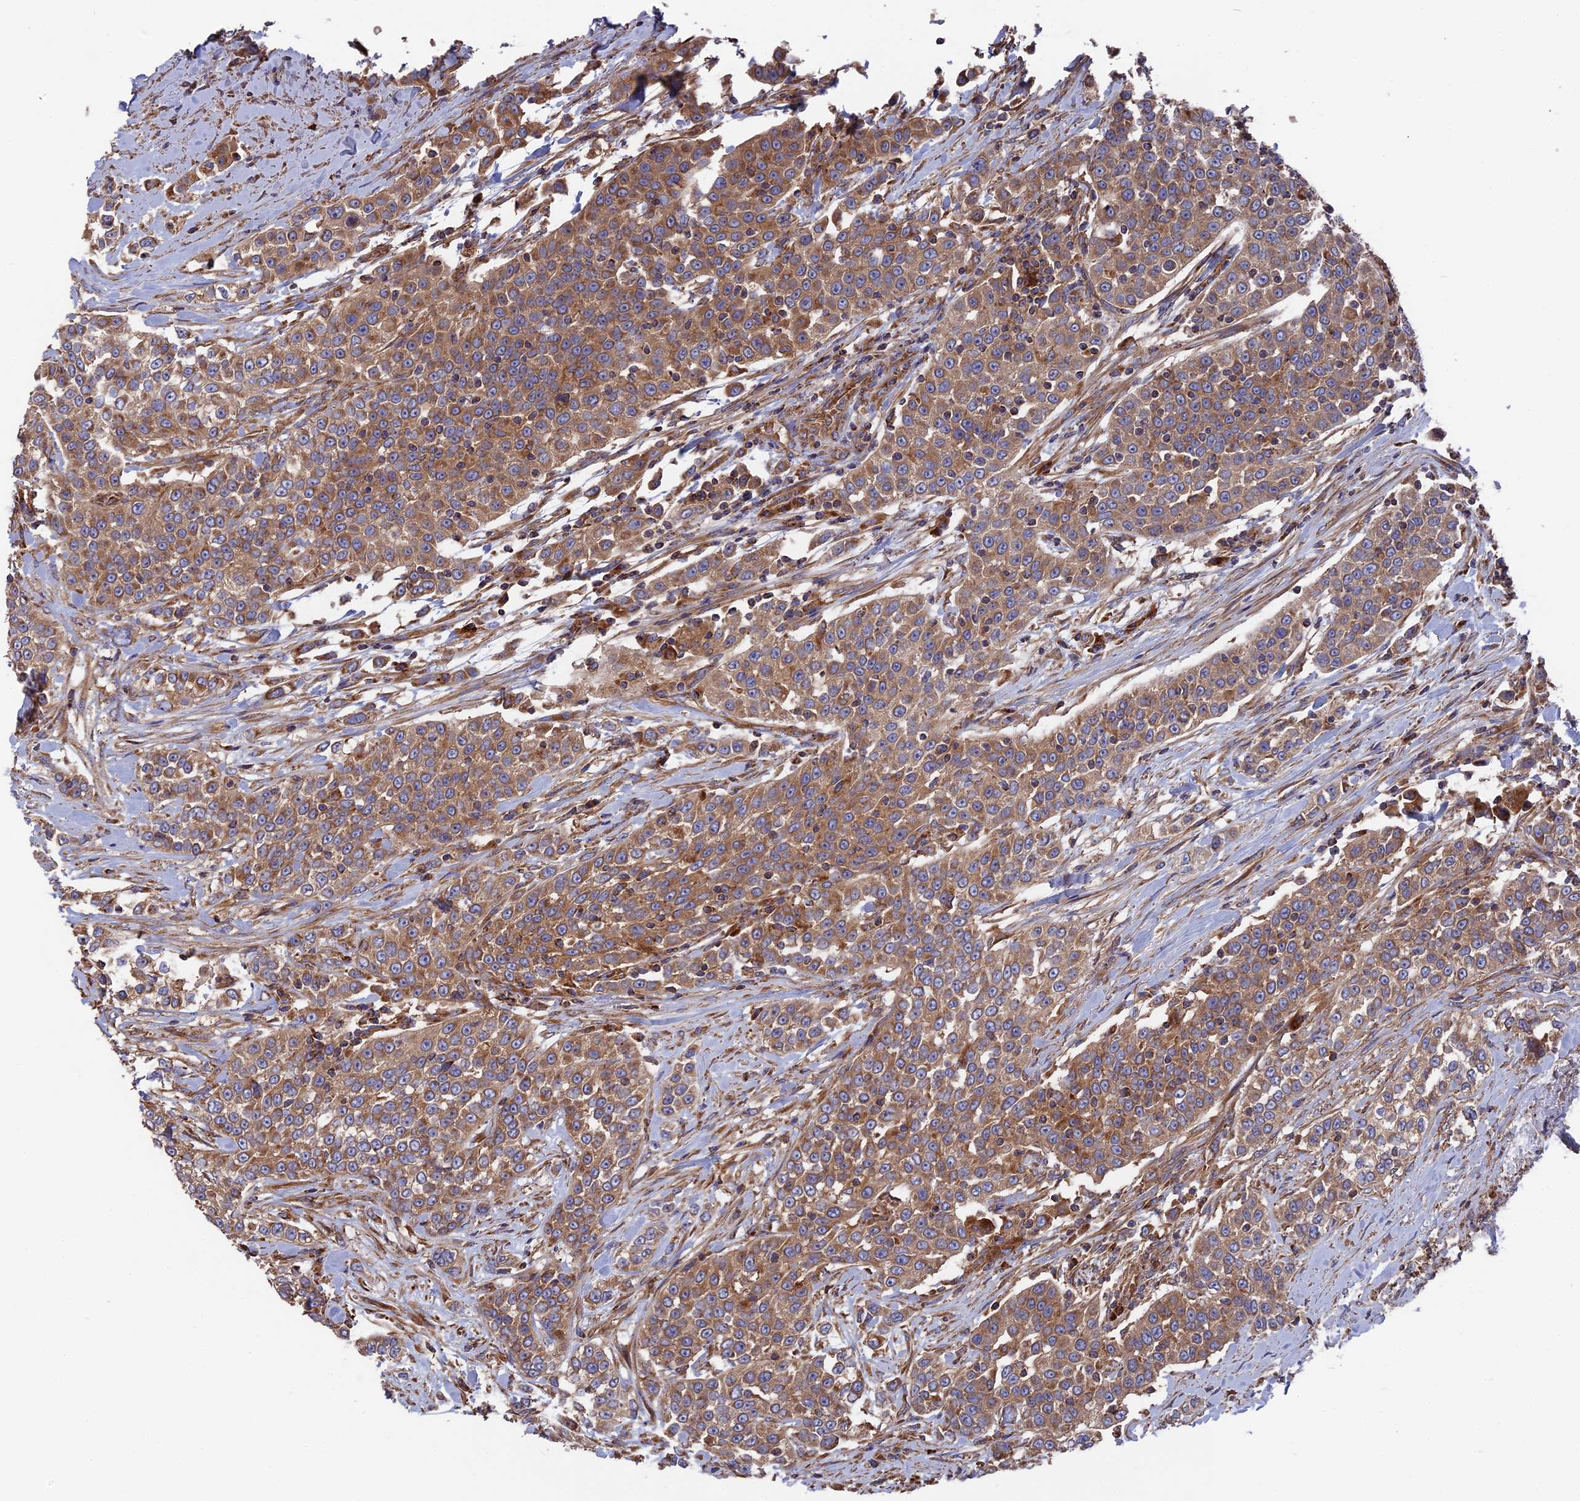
{"staining": {"intensity": "moderate", "quantity": ">75%", "location": "cytoplasmic/membranous"}, "tissue": "urothelial cancer", "cell_type": "Tumor cells", "image_type": "cancer", "snomed": [{"axis": "morphology", "description": "Urothelial carcinoma, High grade"}, {"axis": "topography", "description": "Urinary bladder"}], "caption": "A photomicrograph showing moderate cytoplasmic/membranous expression in about >75% of tumor cells in urothelial cancer, as visualized by brown immunohistochemical staining.", "gene": "TELO2", "patient": {"sex": "female", "age": 80}}